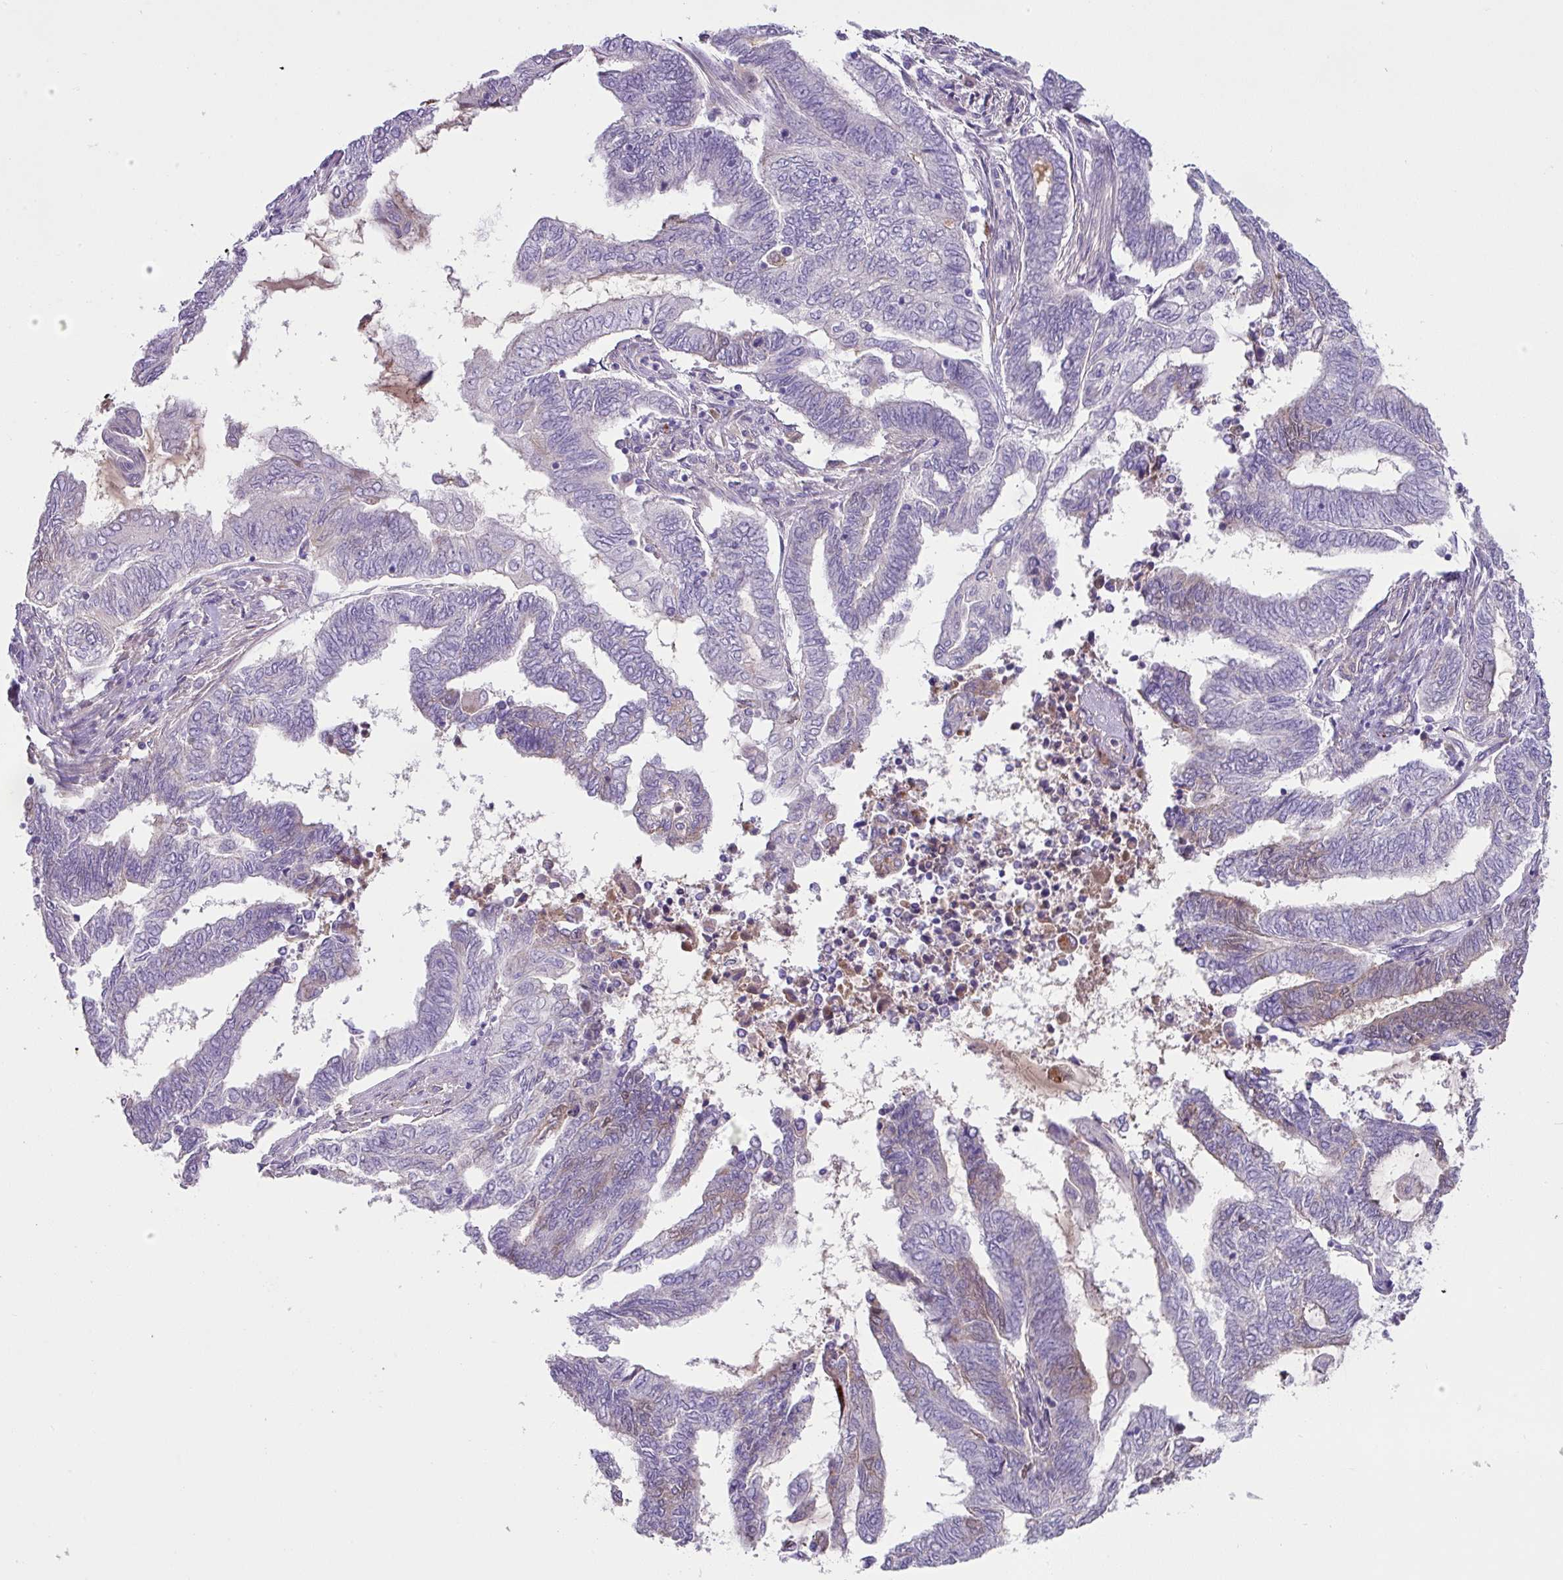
{"staining": {"intensity": "negative", "quantity": "none", "location": "none"}, "tissue": "endometrial cancer", "cell_type": "Tumor cells", "image_type": "cancer", "snomed": [{"axis": "morphology", "description": "Adenocarcinoma, NOS"}, {"axis": "topography", "description": "Uterus"}, {"axis": "topography", "description": "Endometrium"}], "caption": "Micrograph shows no protein positivity in tumor cells of adenocarcinoma (endometrial) tissue.", "gene": "PLEKHH3", "patient": {"sex": "female", "age": 70}}